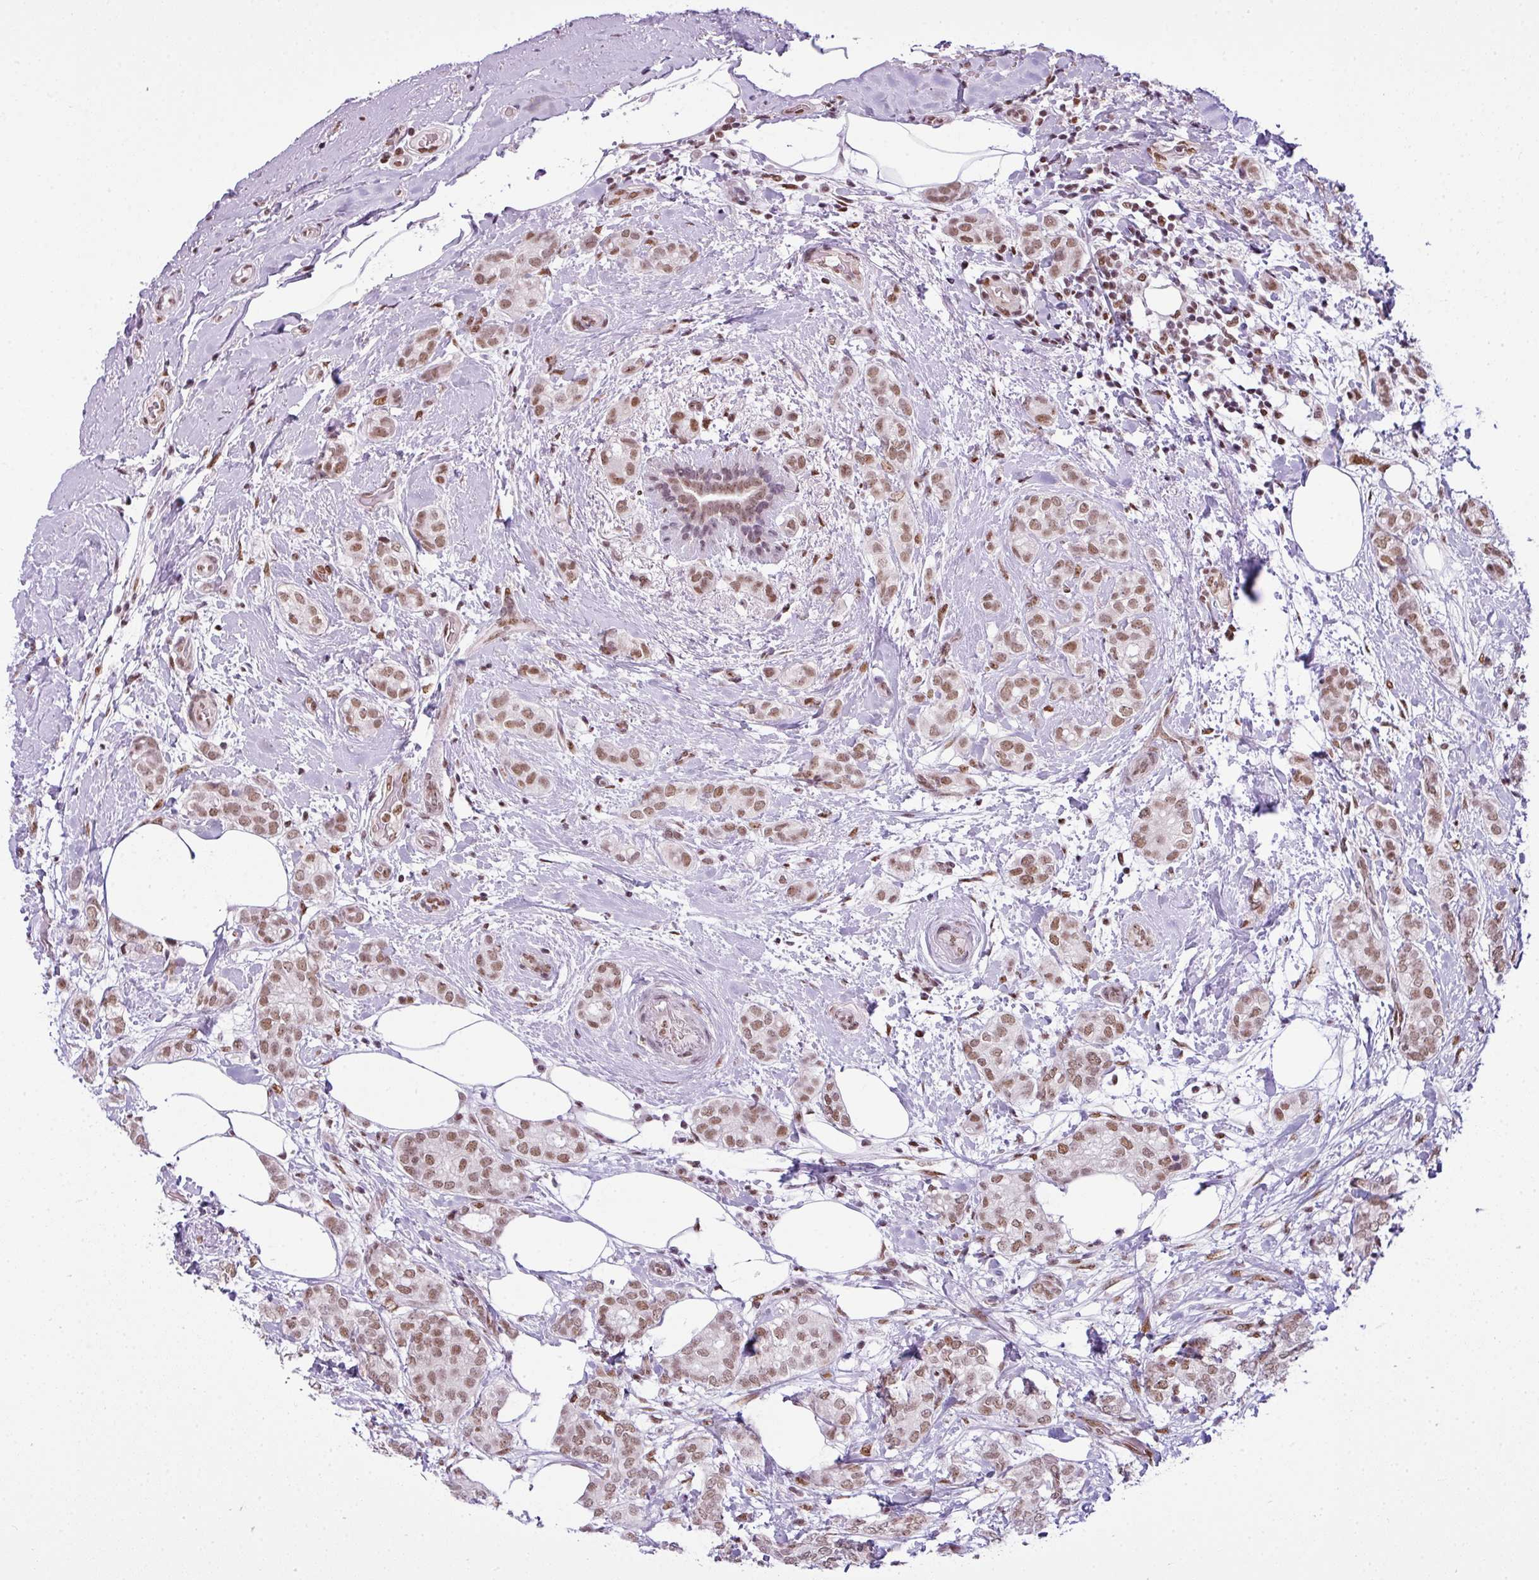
{"staining": {"intensity": "moderate", "quantity": ">75%", "location": "nuclear"}, "tissue": "breast cancer", "cell_type": "Tumor cells", "image_type": "cancer", "snomed": [{"axis": "morphology", "description": "Duct carcinoma"}, {"axis": "topography", "description": "Breast"}], "caption": "Breast invasive ductal carcinoma stained for a protein (brown) demonstrates moderate nuclear positive expression in about >75% of tumor cells.", "gene": "ARL6IP4", "patient": {"sex": "female", "age": 73}}